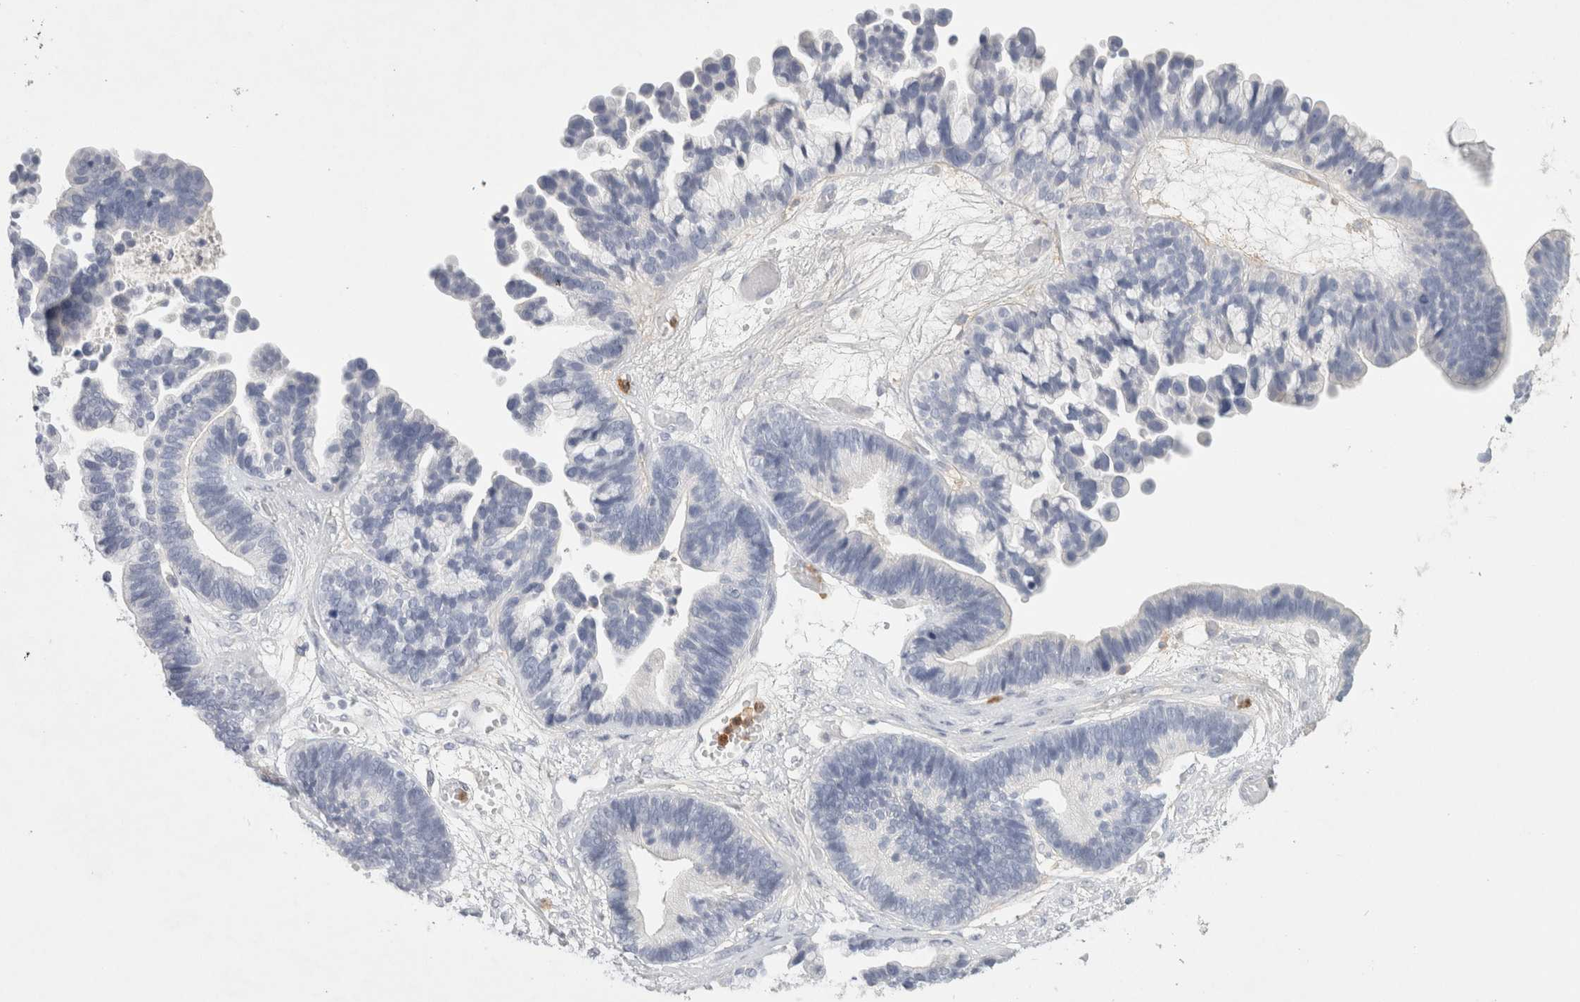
{"staining": {"intensity": "negative", "quantity": "none", "location": "none"}, "tissue": "ovarian cancer", "cell_type": "Tumor cells", "image_type": "cancer", "snomed": [{"axis": "morphology", "description": "Cystadenocarcinoma, serous, NOS"}, {"axis": "topography", "description": "Ovary"}], "caption": "Tumor cells are negative for protein expression in human ovarian serous cystadenocarcinoma.", "gene": "FGL2", "patient": {"sex": "female", "age": 56}}